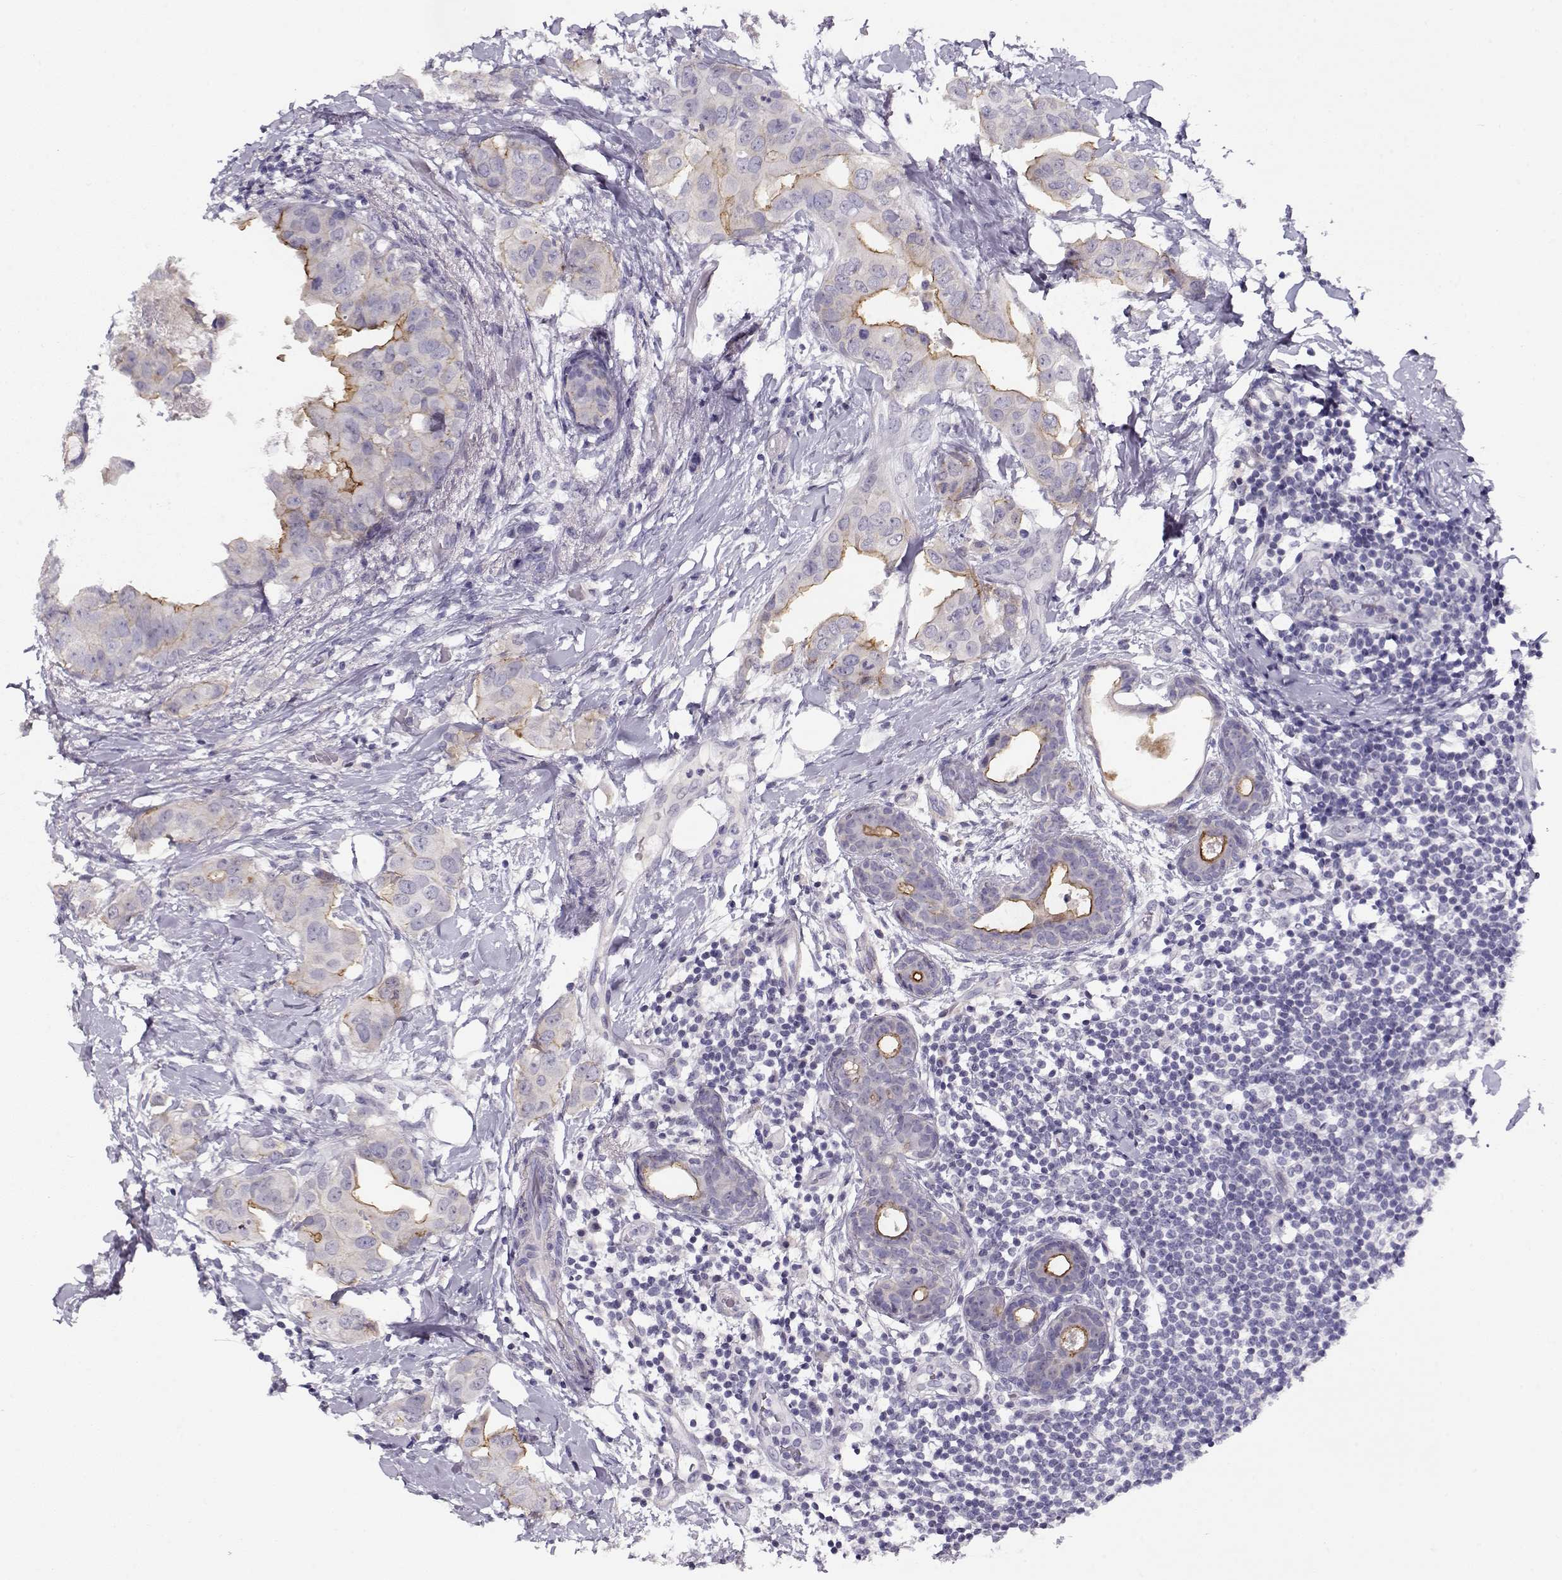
{"staining": {"intensity": "moderate", "quantity": "<25%", "location": "cytoplasmic/membranous"}, "tissue": "breast cancer", "cell_type": "Tumor cells", "image_type": "cancer", "snomed": [{"axis": "morphology", "description": "Normal tissue, NOS"}, {"axis": "morphology", "description": "Duct carcinoma"}, {"axis": "topography", "description": "Breast"}], "caption": "IHC photomicrograph of neoplastic tissue: breast intraductal carcinoma stained using immunohistochemistry shows low levels of moderate protein expression localized specifically in the cytoplasmic/membranous of tumor cells, appearing as a cytoplasmic/membranous brown color.", "gene": "CRX", "patient": {"sex": "female", "age": 40}}